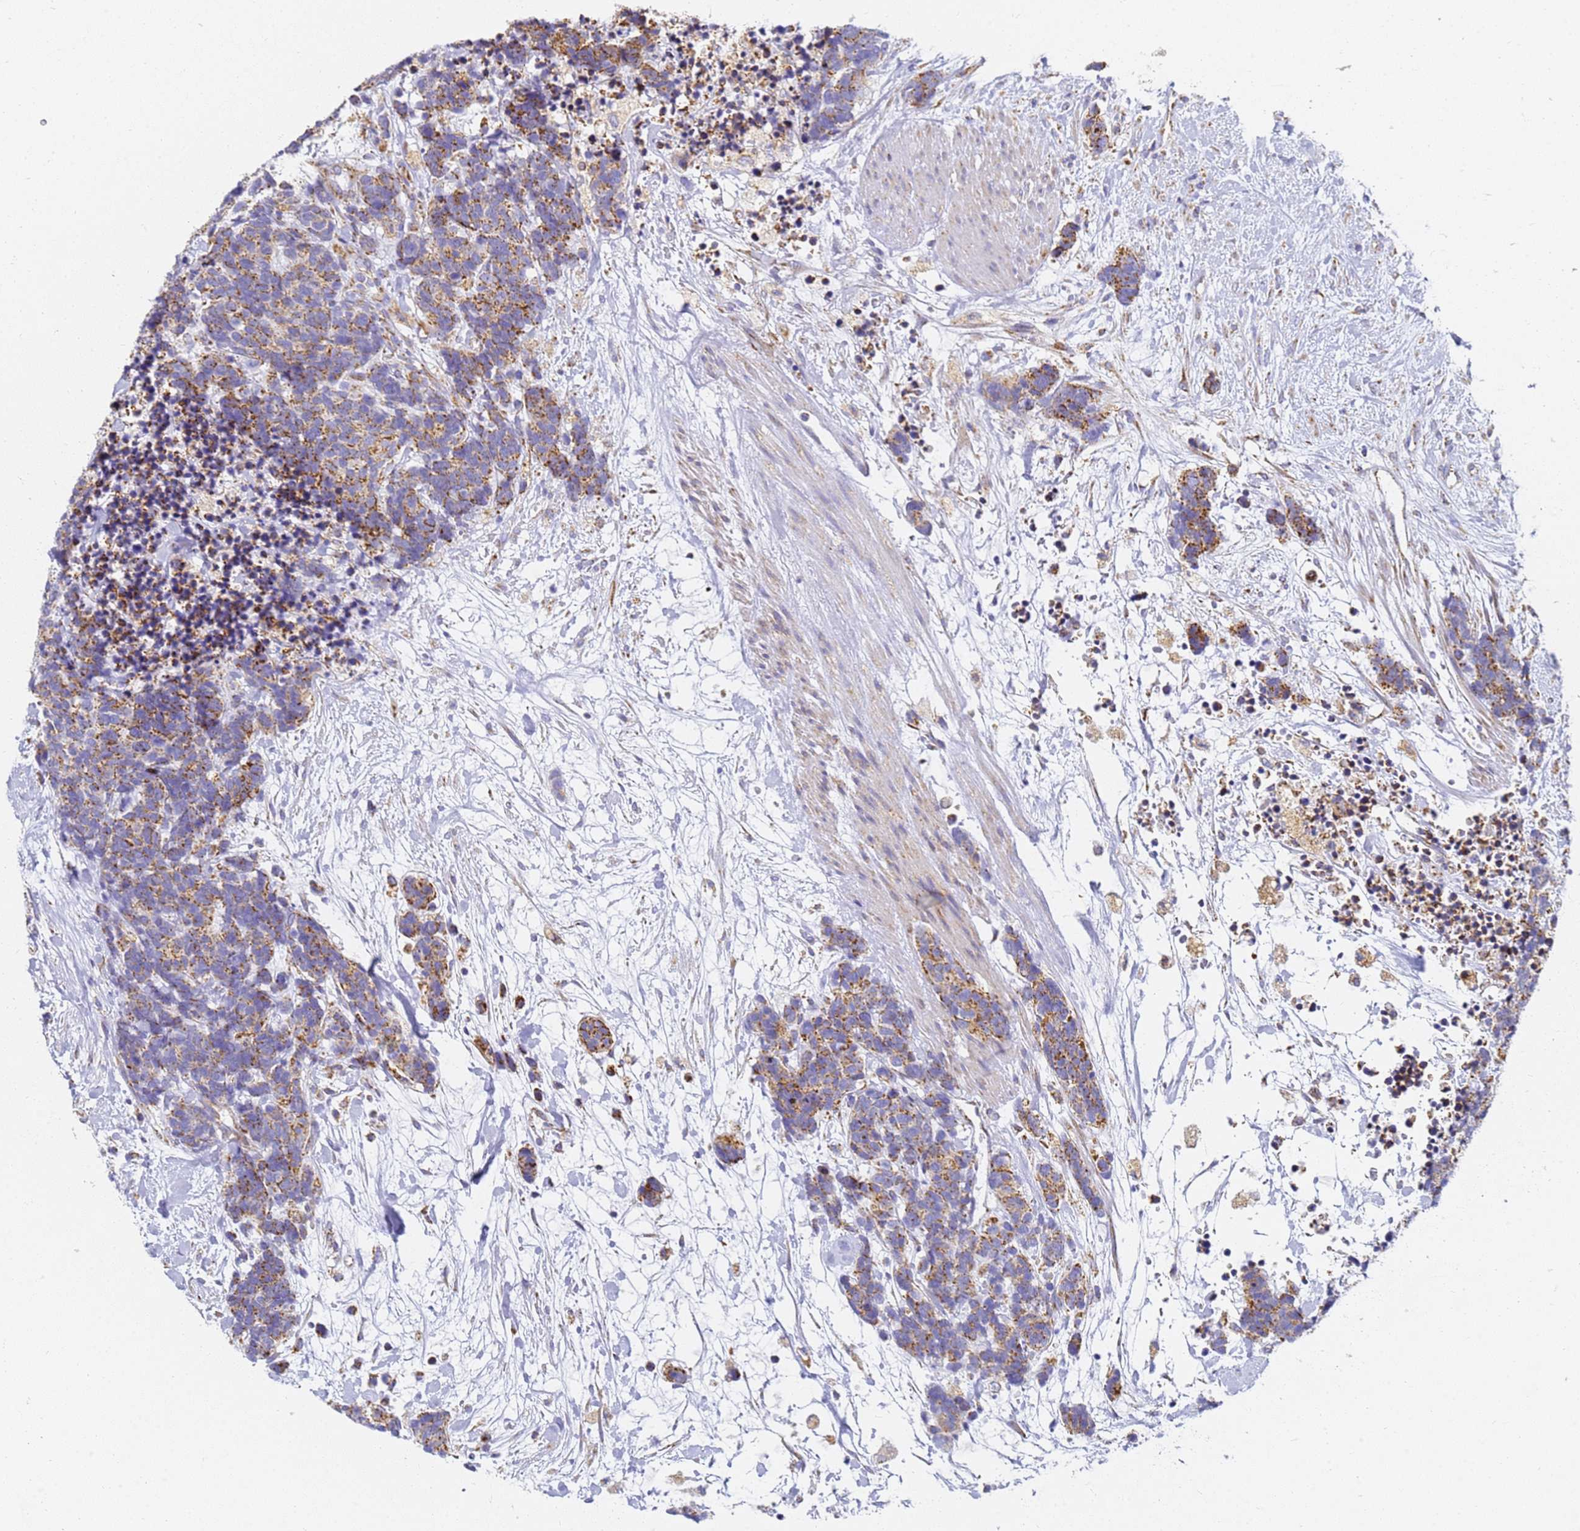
{"staining": {"intensity": "moderate", "quantity": ">75%", "location": "cytoplasmic/membranous"}, "tissue": "carcinoid", "cell_type": "Tumor cells", "image_type": "cancer", "snomed": [{"axis": "morphology", "description": "Carcinoma, NOS"}, {"axis": "morphology", "description": "Carcinoid, malignant, NOS"}, {"axis": "topography", "description": "Prostate"}], "caption": "Moderate cytoplasmic/membranous expression is identified in about >75% of tumor cells in carcinoma.", "gene": "CNIH4", "patient": {"sex": "male", "age": 57}}